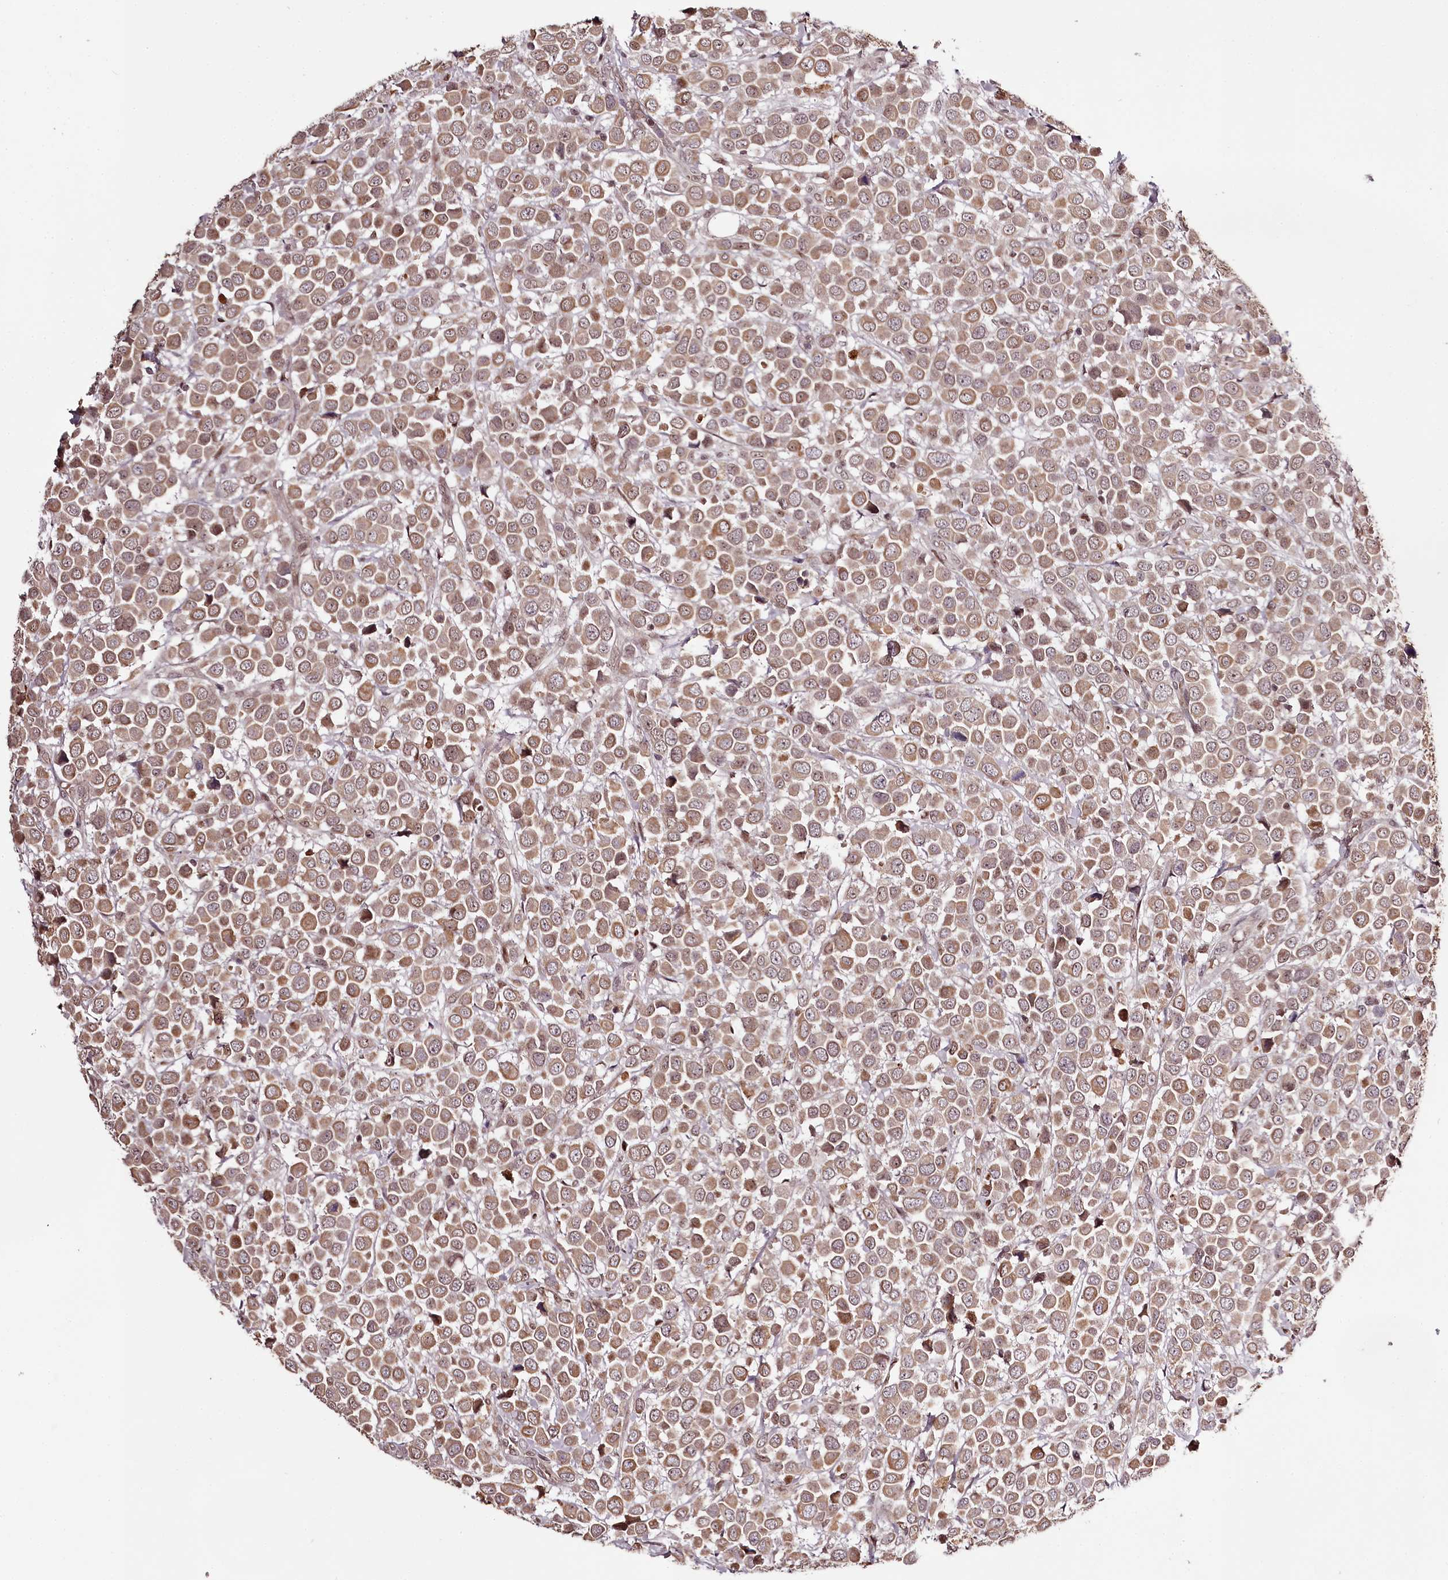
{"staining": {"intensity": "moderate", "quantity": ">75%", "location": "cytoplasmic/membranous"}, "tissue": "breast cancer", "cell_type": "Tumor cells", "image_type": "cancer", "snomed": [{"axis": "morphology", "description": "Duct carcinoma"}, {"axis": "topography", "description": "Breast"}], "caption": "Tumor cells display medium levels of moderate cytoplasmic/membranous positivity in approximately >75% of cells in invasive ductal carcinoma (breast).", "gene": "THYN1", "patient": {"sex": "female", "age": 61}}